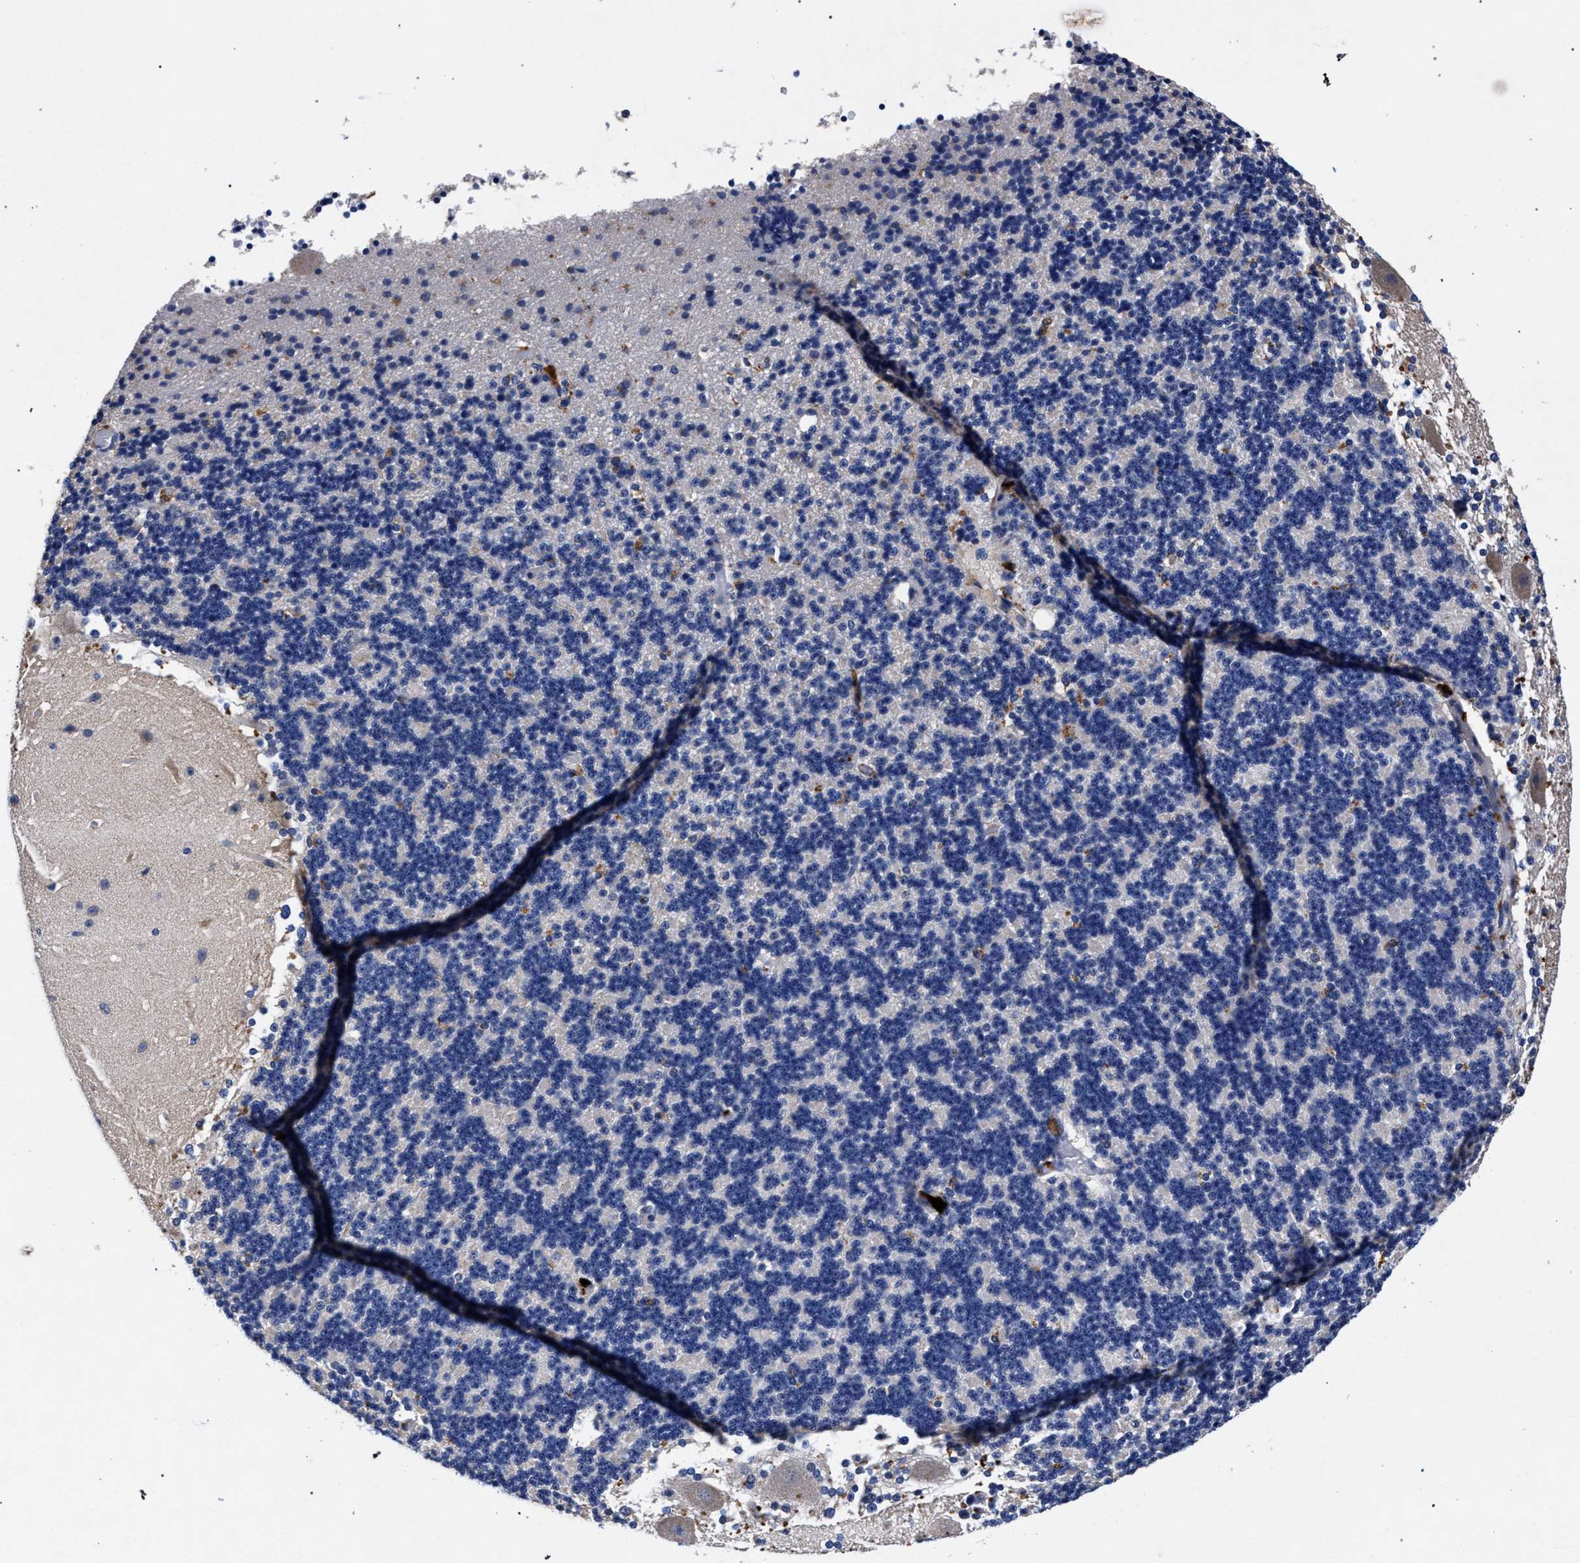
{"staining": {"intensity": "negative", "quantity": "none", "location": "none"}, "tissue": "cerebellum", "cell_type": "Cells in granular layer", "image_type": "normal", "snomed": [{"axis": "morphology", "description": "Normal tissue, NOS"}, {"axis": "topography", "description": "Cerebellum"}], "caption": "Protein analysis of unremarkable cerebellum reveals no significant positivity in cells in granular layer.", "gene": "HSD17B14", "patient": {"sex": "female", "age": 19}}